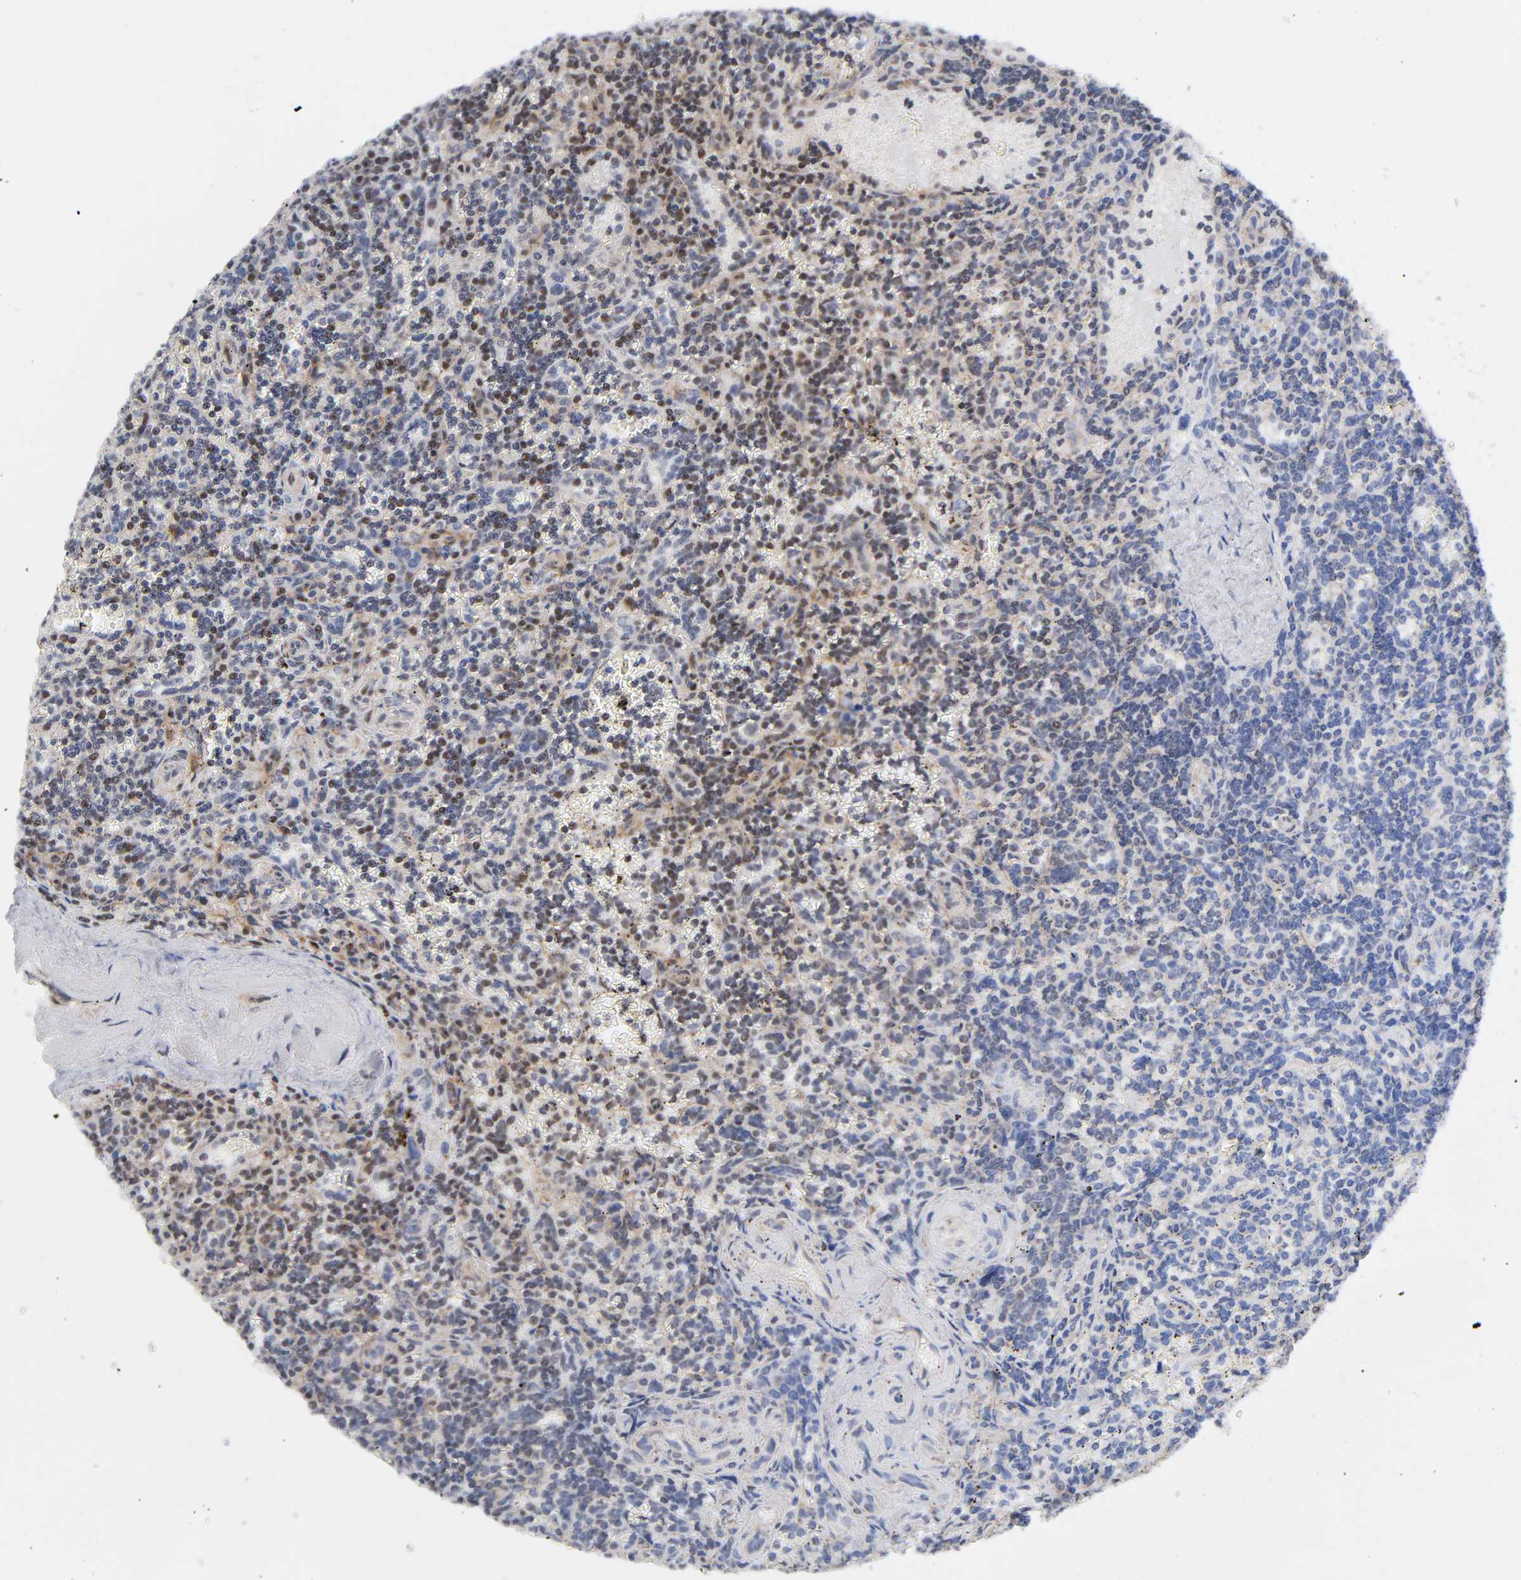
{"staining": {"intensity": "weak", "quantity": "25%-75%", "location": "nuclear"}, "tissue": "lymphoma", "cell_type": "Tumor cells", "image_type": "cancer", "snomed": [{"axis": "morphology", "description": "Malignant lymphoma, non-Hodgkin's type, Low grade"}, {"axis": "topography", "description": "Spleen"}], "caption": "Protein expression analysis of human lymphoma reveals weak nuclear staining in about 25%-75% of tumor cells.", "gene": "STK38", "patient": {"sex": "male", "age": 73}}